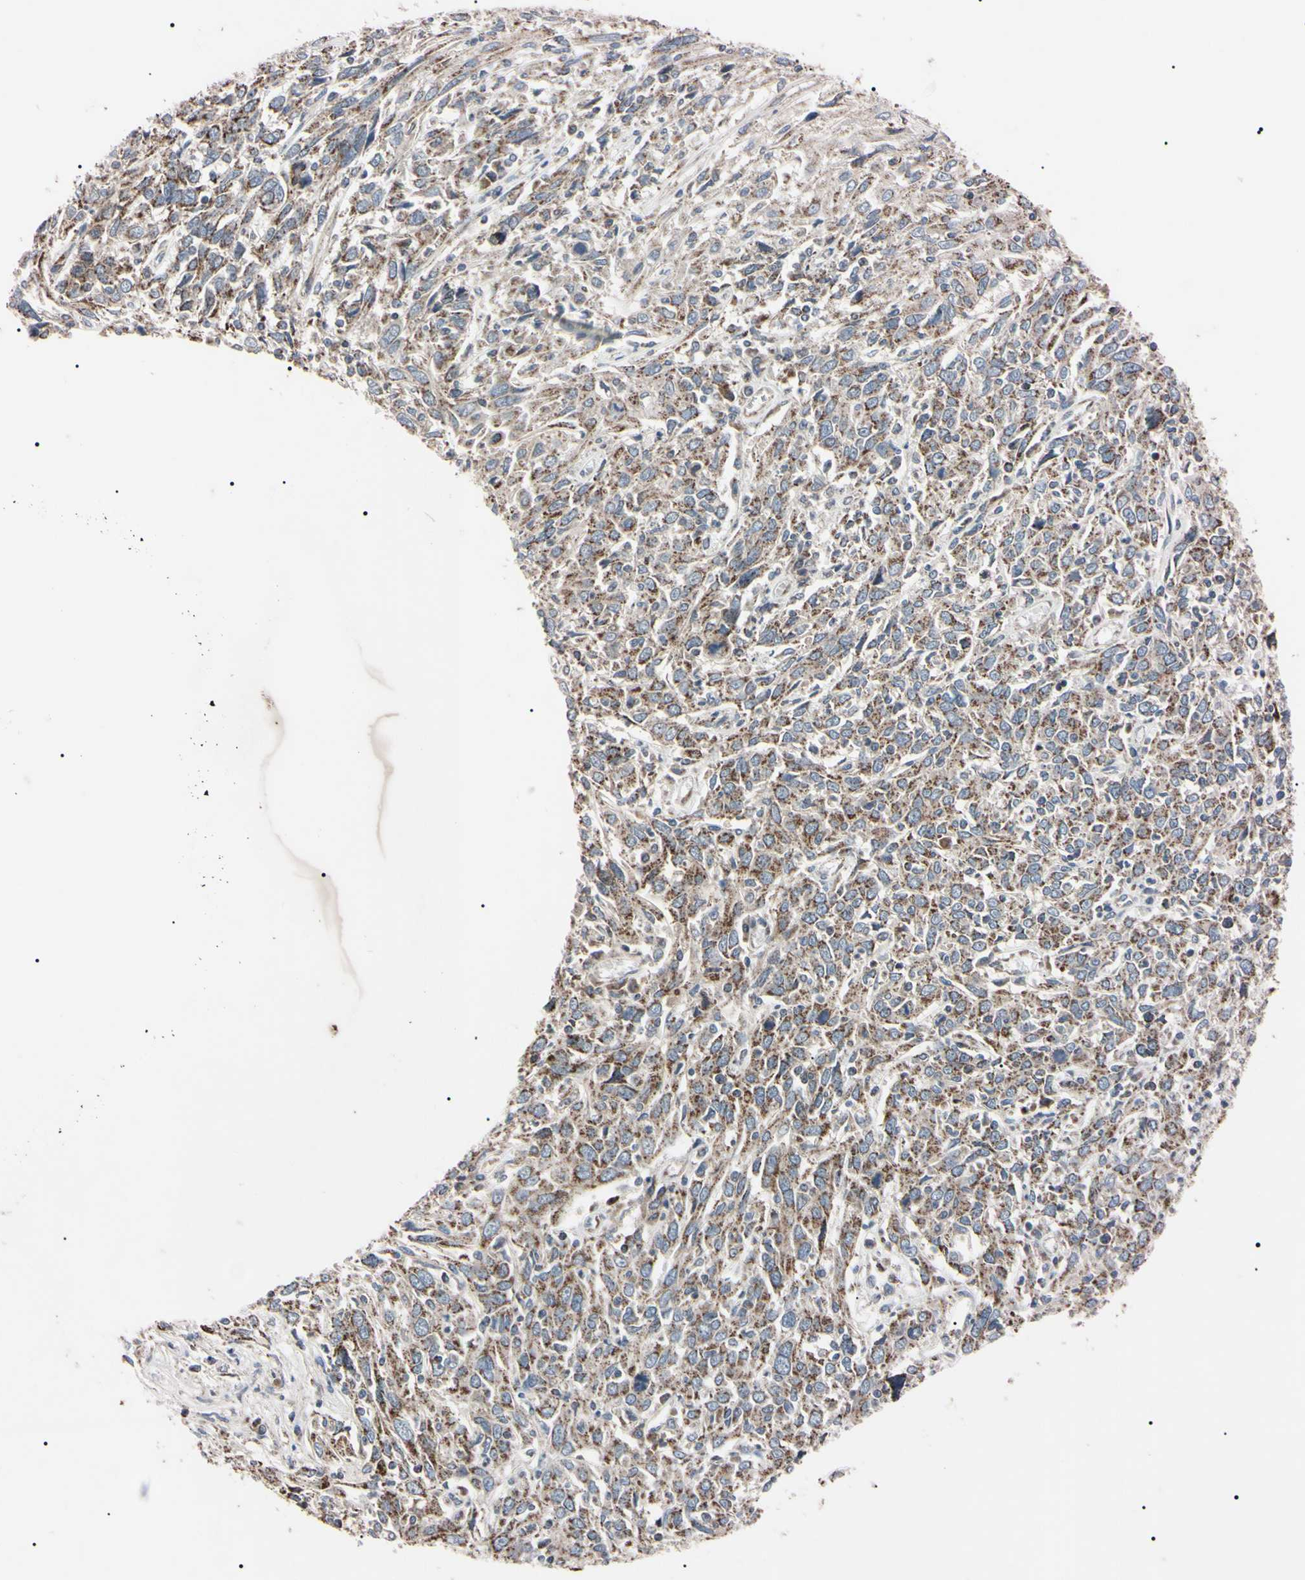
{"staining": {"intensity": "moderate", "quantity": ">75%", "location": "cytoplasmic/membranous"}, "tissue": "cervical cancer", "cell_type": "Tumor cells", "image_type": "cancer", "snomed": [{"axis": "morphology", "description": "Squamous cell carcinoma, NOS"}, {"axis": "topography", "description": "Cervix"}], "caption": "DAB immunohistochemical staining of human cervical squamous cell carcinoma displays moderate cytoplasmic/membranous protein expression in about >75% of tumor cells.", "gene": "TNFRSF1A", "patient": {"sex": "female", "age": 46}}